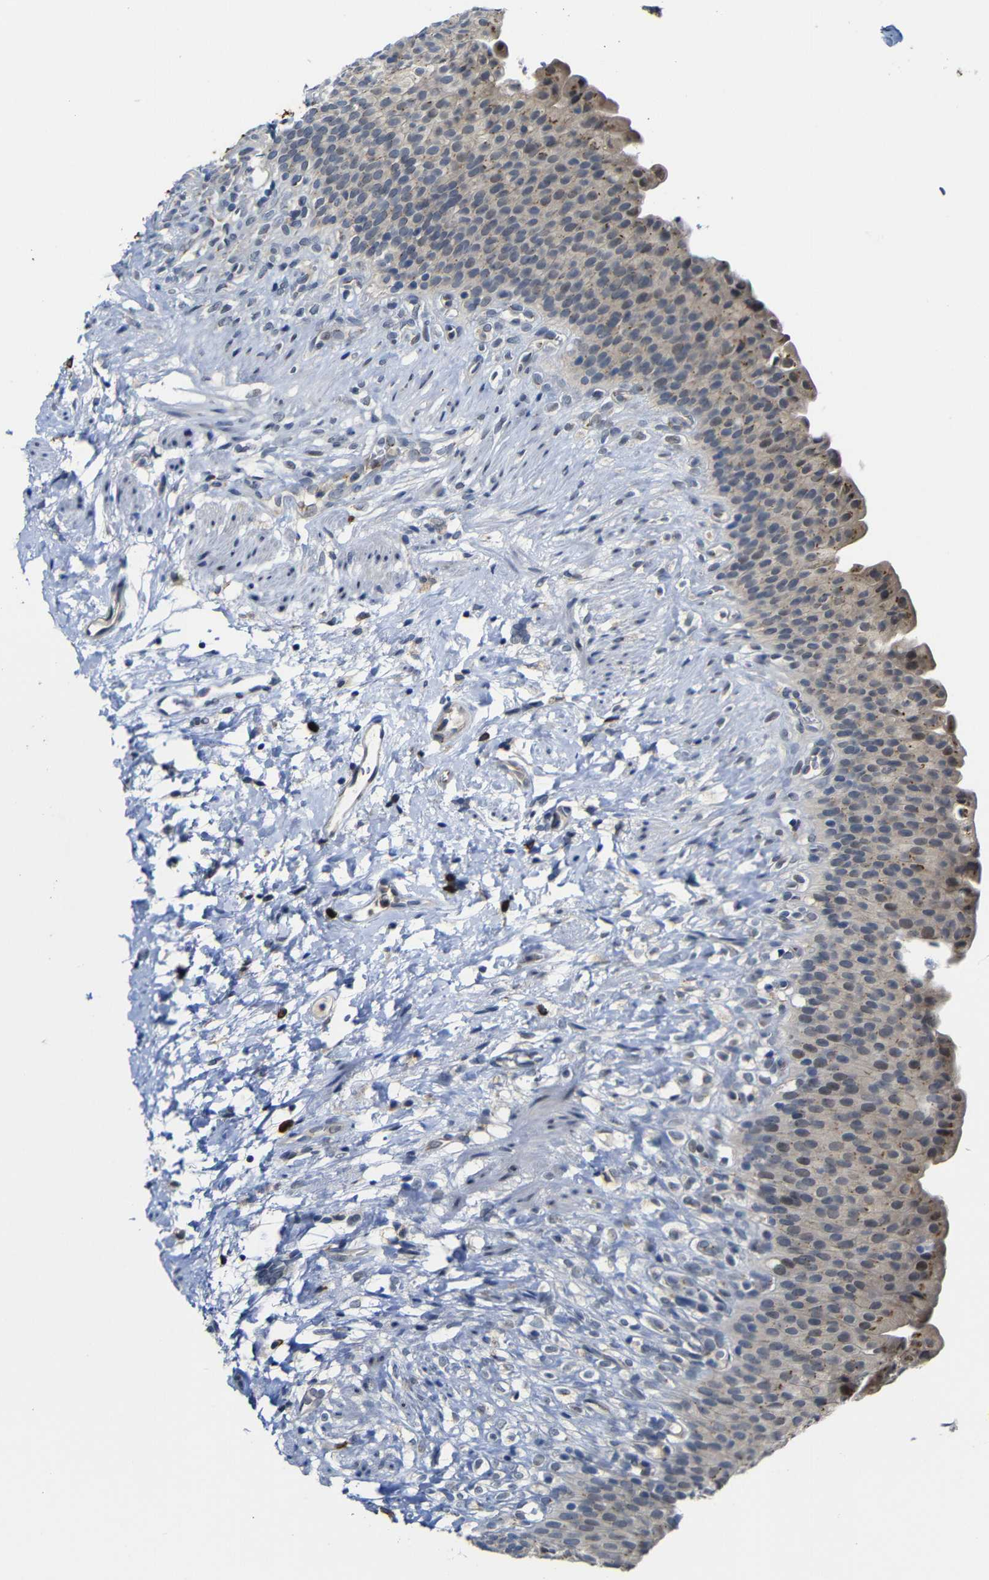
{"staining": {"intensity": "weak", "quantity": "<25%", "location": "cytoplasmic/membranous"}, "tissue": "urinary bladder", "cell_type": "Urothelial cells", "image_type": "normal", "snomed": [{"axis": "morphology", "description": "Normal tissue, NOS"}, {"axis": "topography", "description": "Urinary bladder"}], "caption": "A high-resolution image shows immunohistochemistry staining of normal urinary bladder, which demonstrates no significant staining in urothelial cells. (Immunohistochemistry (ihc), brightfield microscopy, high magnification).", "gene": "FURIN", "patient": {"sex": "female", "age": 79}}